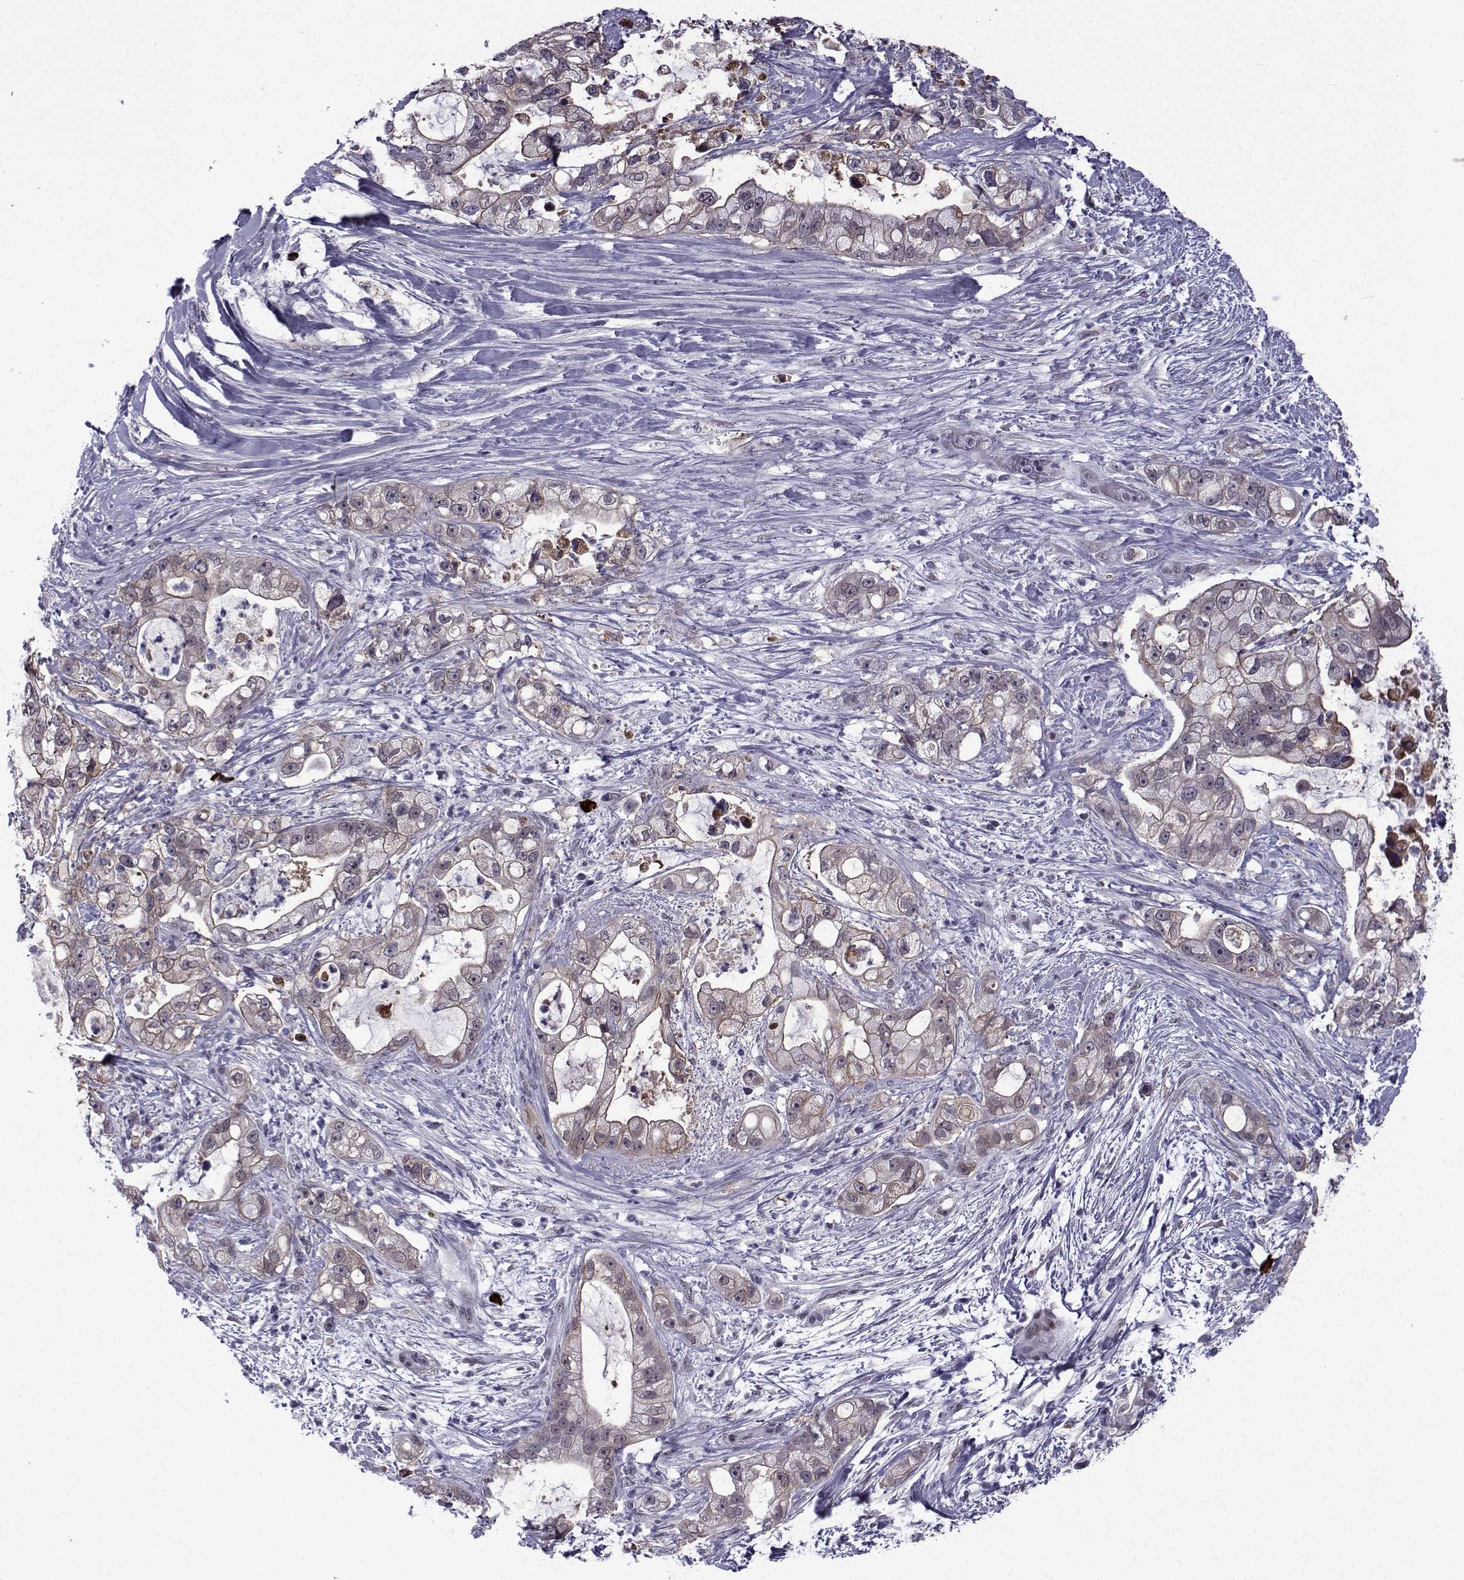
{"staining": {"intensity": "weak", "quantity": "<25%", "location": "nuclear"}, "tissue": "pancreatic cancer", "cell_type": "Tumor cells", "image_type": "cancer", "snomed": [{"axis": "morphology", "description": "Adenocarcinoma, NOS"}, {"axis": "topography", "description": "Pancreas"}], "caption": "Human pancreatic cancer stained for a protein using immunohistochemistry reveals no staining in tumor cells.", "gene": "RBM24", "patient": {"sex": "female", "age": 69}}